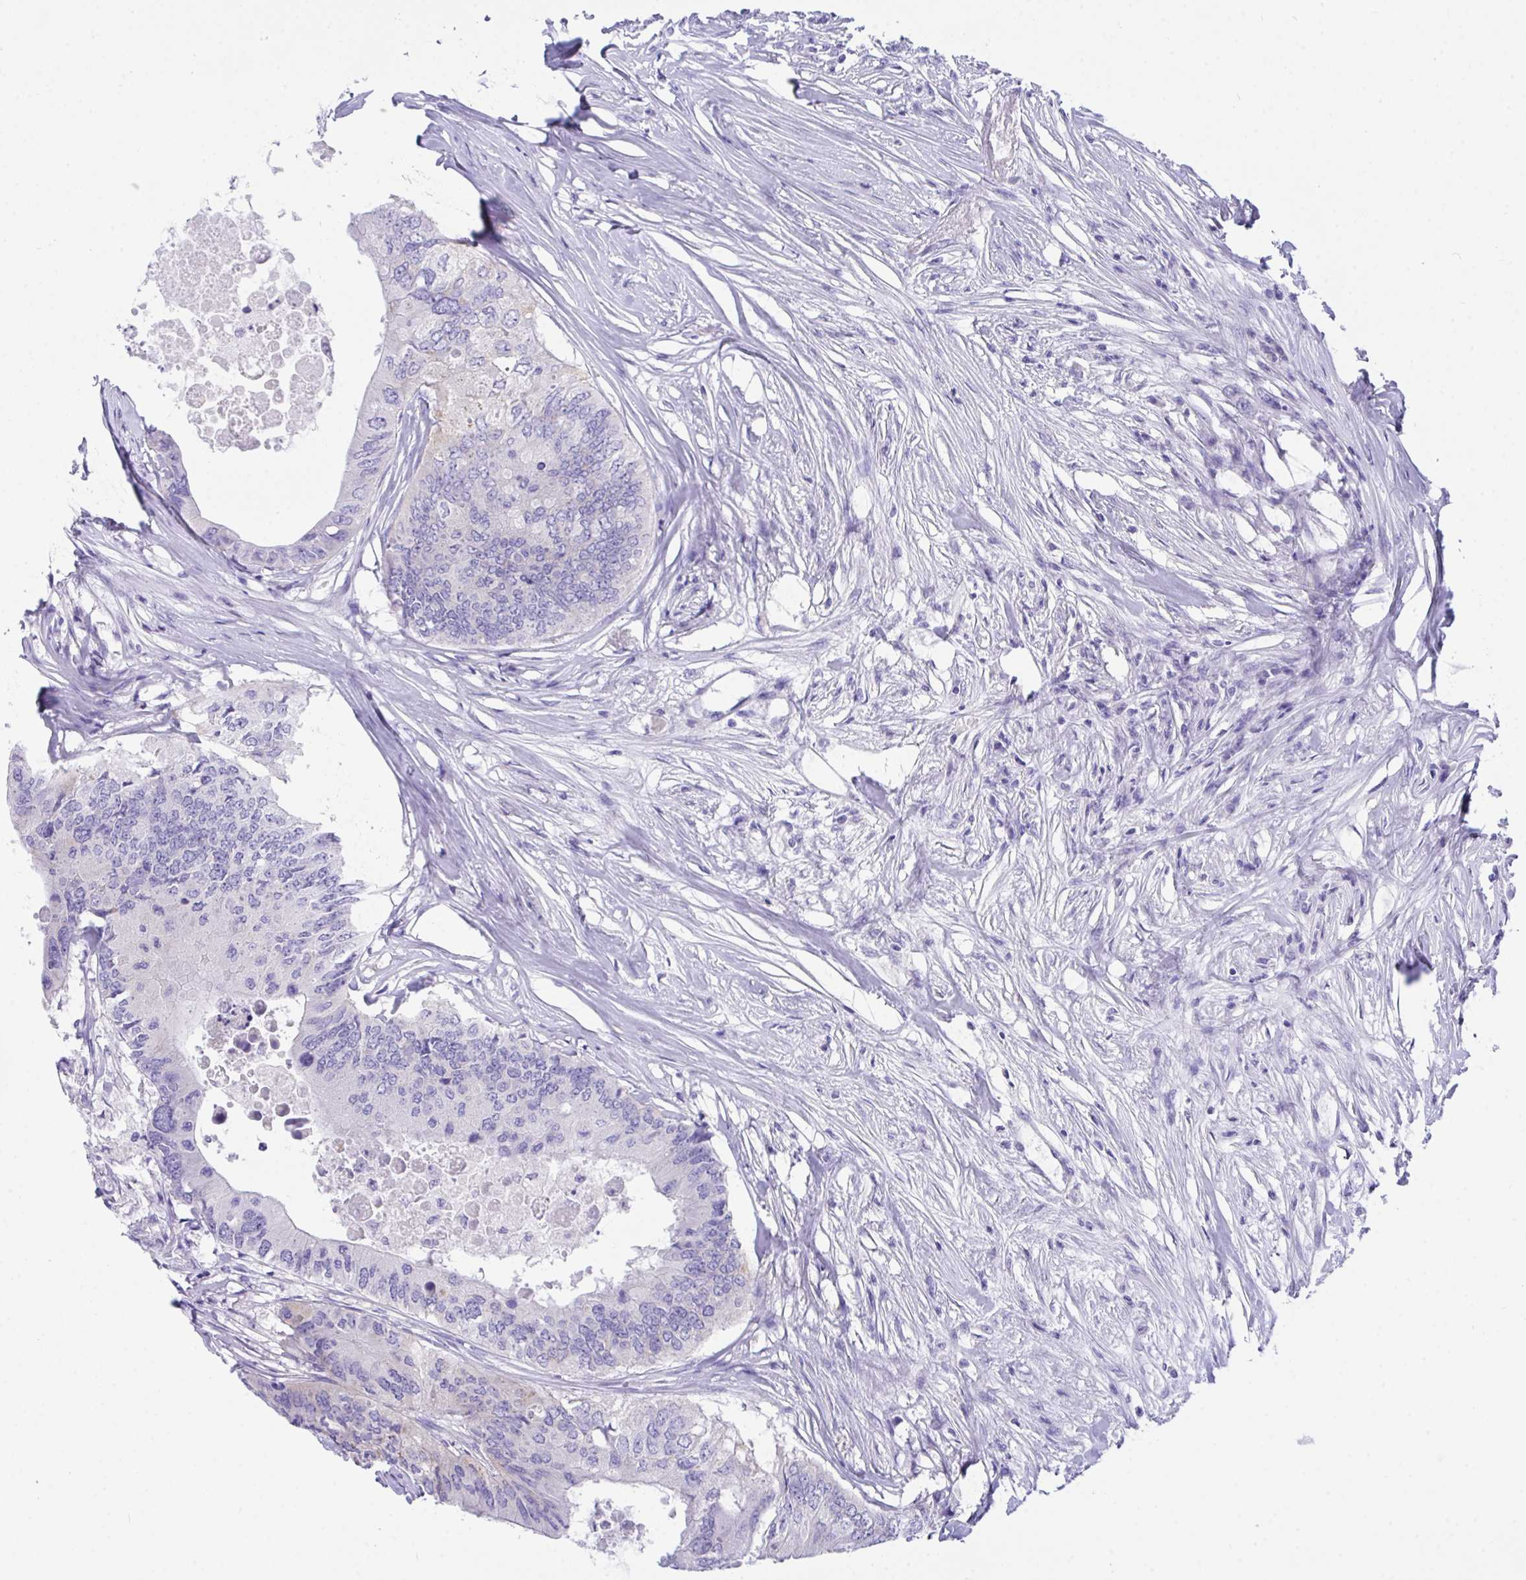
{"staining": {"intensity": "negative", "quantity": "none", "location": "none"}, "tissue": "colorectal cancer", "cell_type": "Tumor cells", "image_type": "cancer", "snomed": [{"axis": "morphology", "description": "Adenocarcinoma, NOS"}, {"axis": "topography", "description": "Colon"}], "caption": "An immunohistochemistry (IHC) image of colorectal cancer (adenocarcinoma) is shown. There is no staining in tumor cells of colorectal cancer (adenocarcinoma).", "gene": "TMEM106B", "patient": {"sex": "male", "age": 71}}